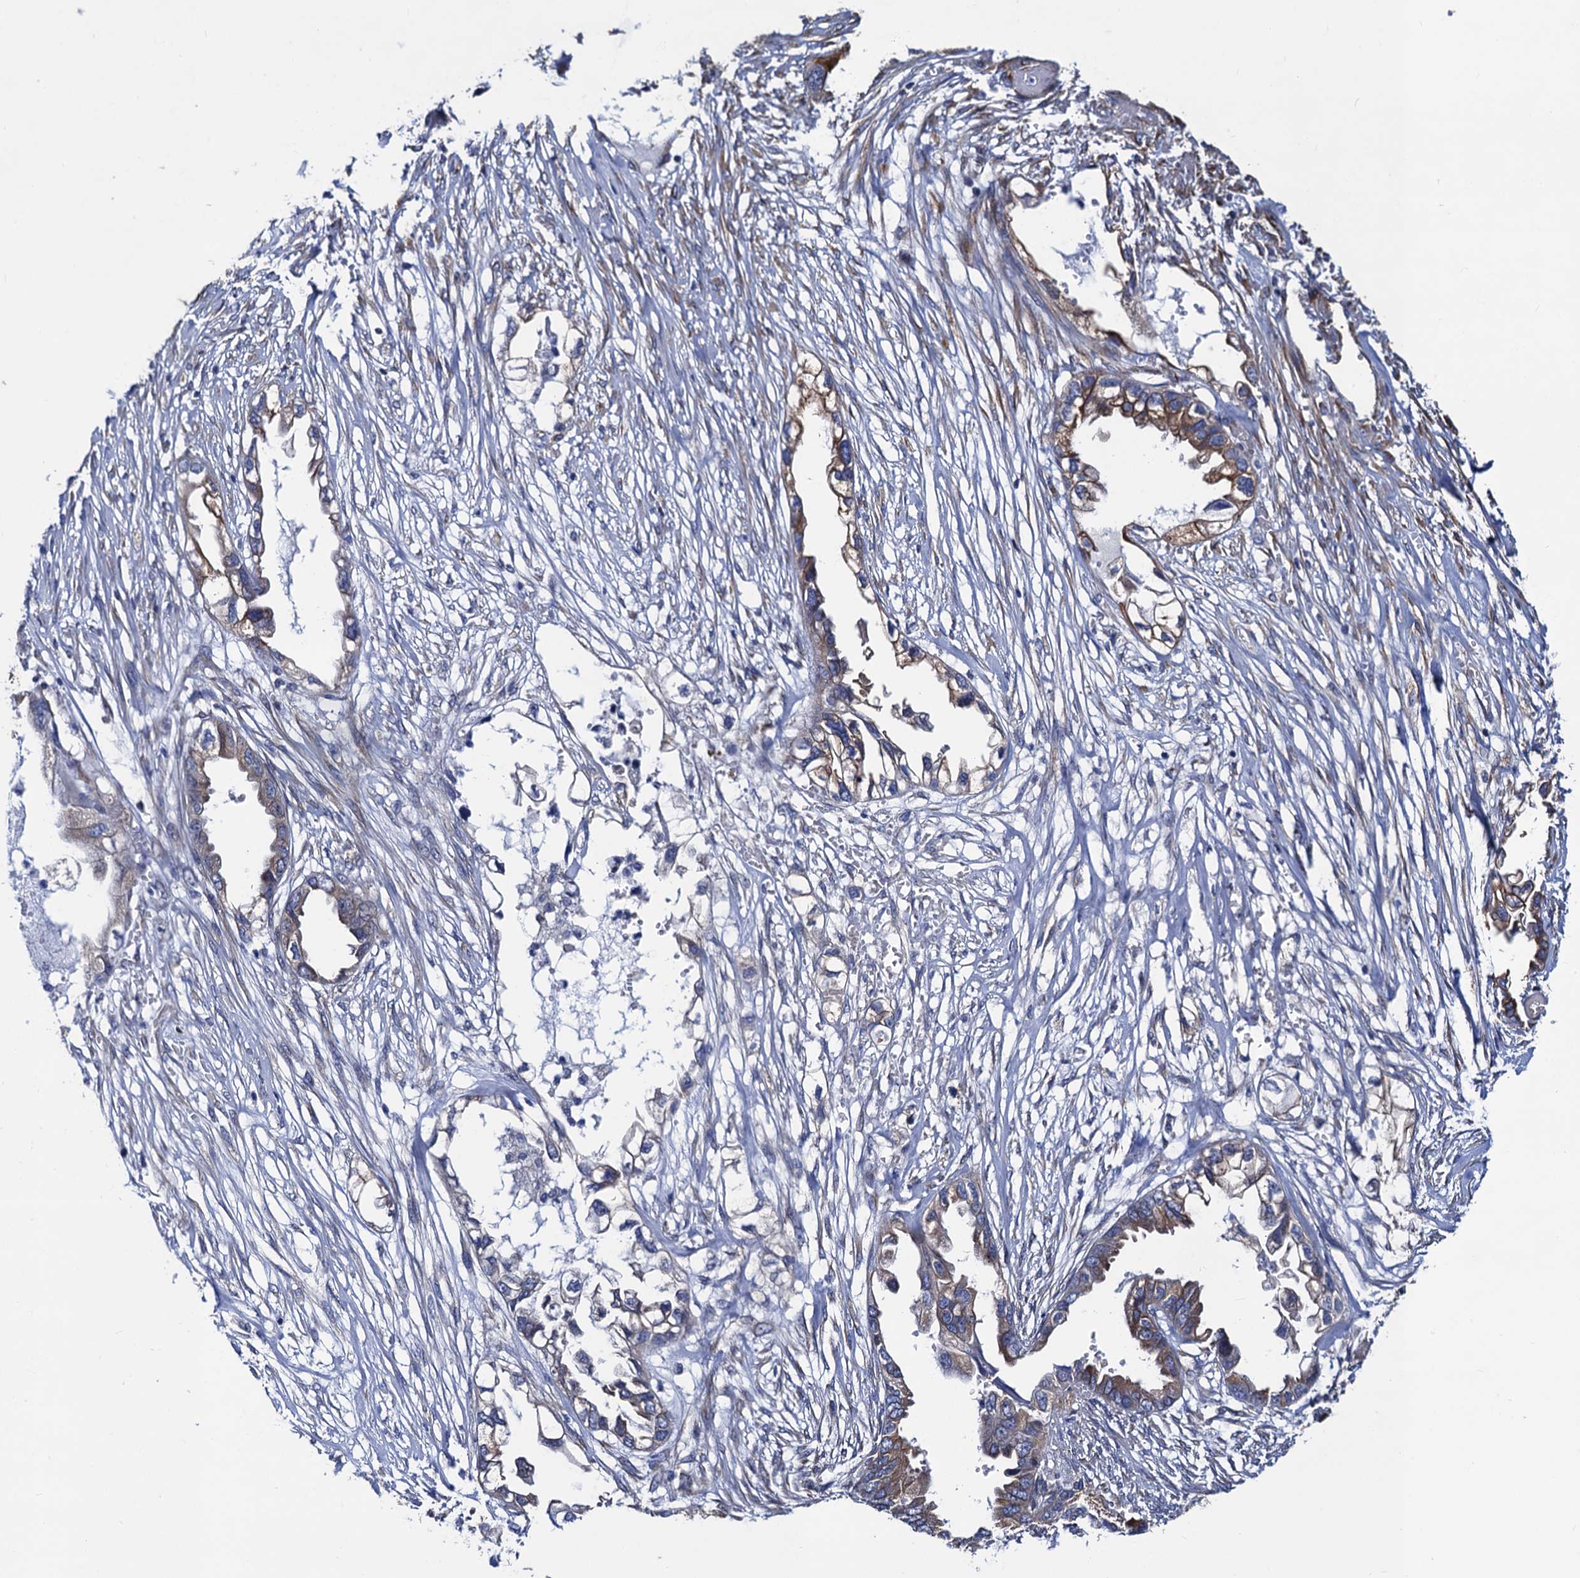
{"staining": {"intensity": "moderate", "quantity": "<25%", "location": "cytoplasmic/membranous"}, "tissue": "endometrial cancer", "cell_type": "Tumor cells", "image_type": "cancer", "snomed": [{"axis": "morphology", "description": "Adenocarcinoma, NOS"}, {"axis": "morphology", "description": "Adenocarcinoma, metastatic, NOS"}, {"axis": "topography", "description": "Adipose tissue"}, {"axis": "topography", "description": "Endometrium"}], "caption": "Moderate cytoplasmic/membranous staining for a protein is appreciated in about <25% of tumor cells of metastatic adenocarcinoma (endometrial) using immunohistochemistry (IHC).", "gene": "ZDHHC18", "patient": {"sex": "female", "age": 67}}